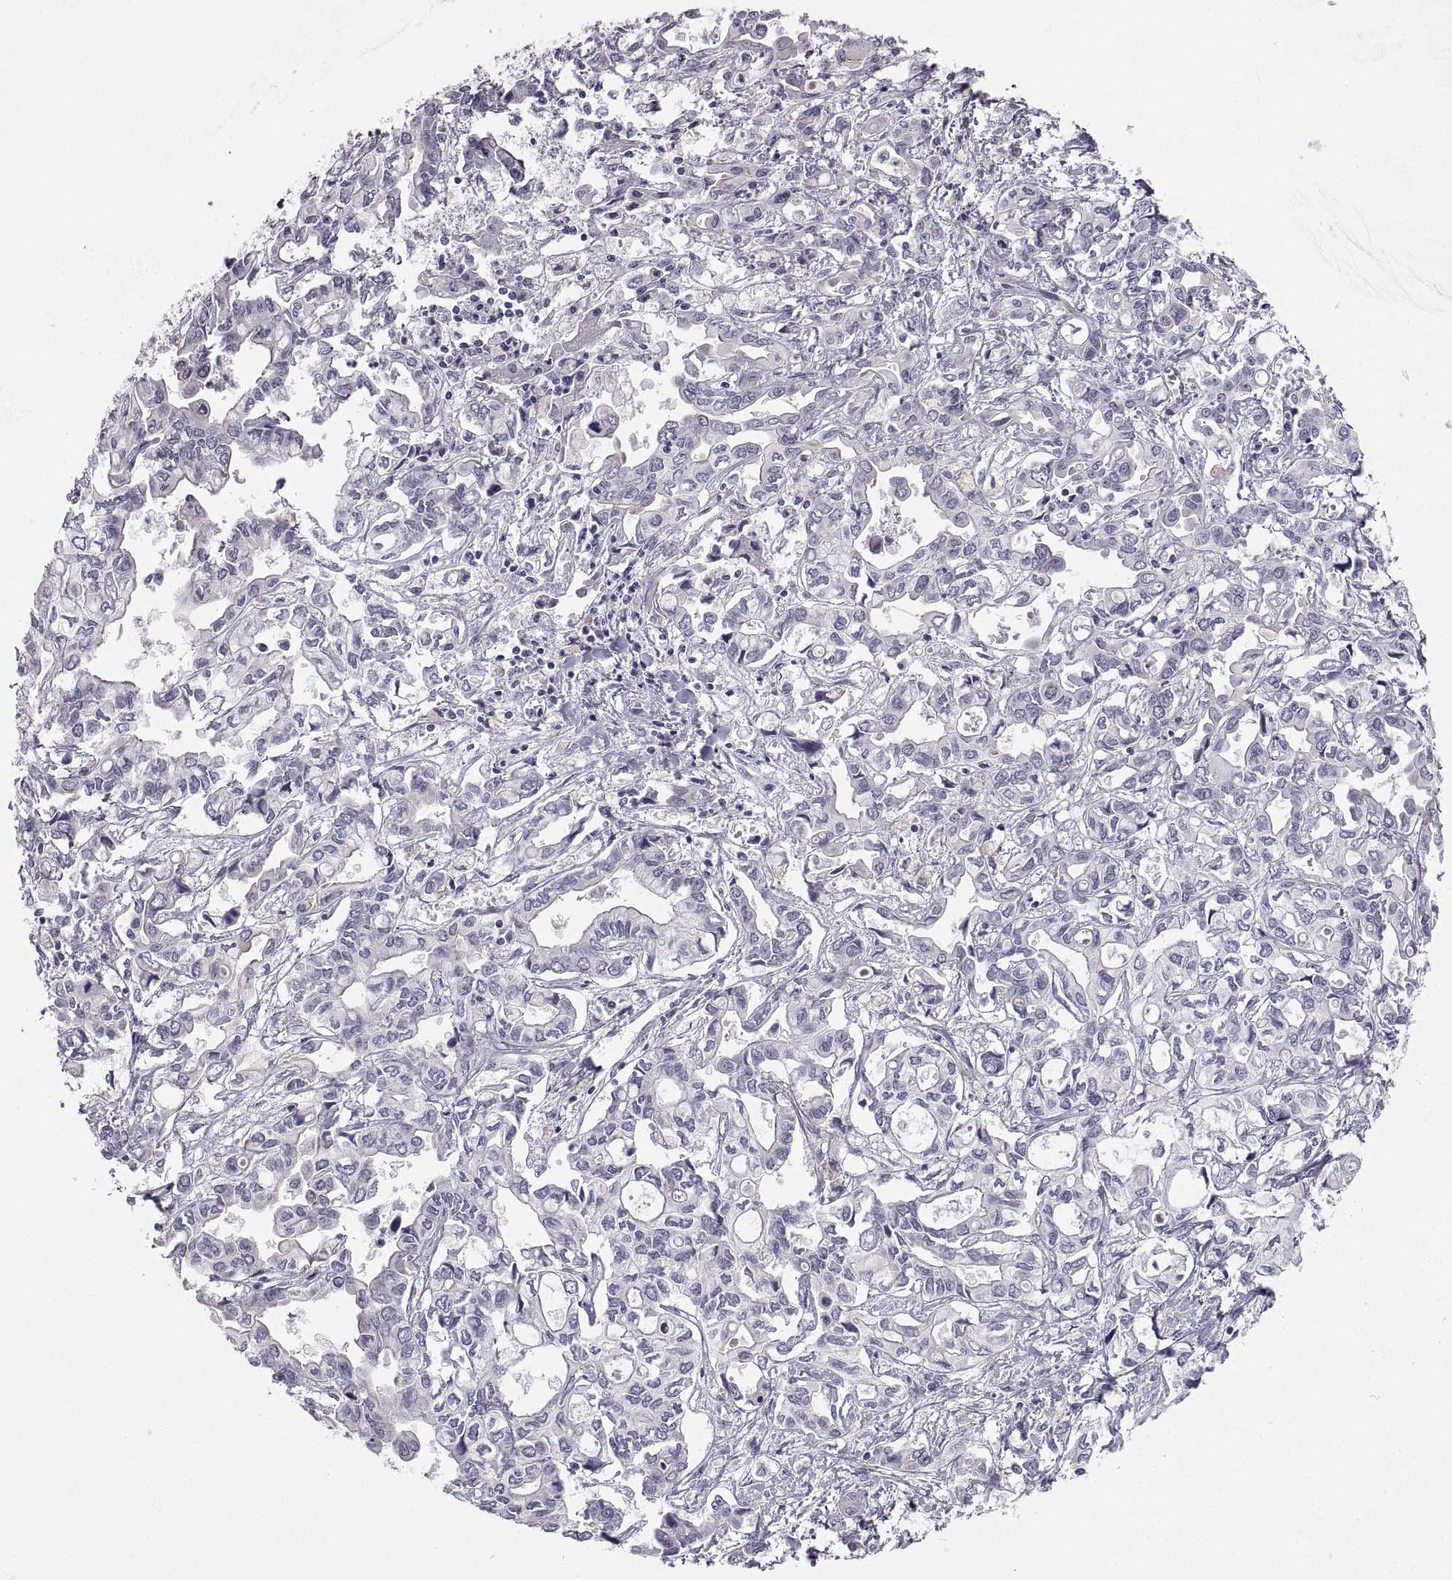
{"staining": {"intensity": "negative", "quantity": "none", "location": "none"}, "tissue": "liver cancer", "cell_type": "Tumor cells", "image_type": "cancer", "snomed": [{"axis": "morphology", "description": "Cholangiocarcinoma"}, {"axis": "topography", "description": "Liver"}], "caption": "This micrograph is of liver cancer (cholangiocarcinoma) stained with immunohistochemistry to label a protein in brown with the nuclei are counter-stained blue. There is no staining in tumor cells.", "gene": "ZNF185", "patient": {"sex": "female", "age": 64}}